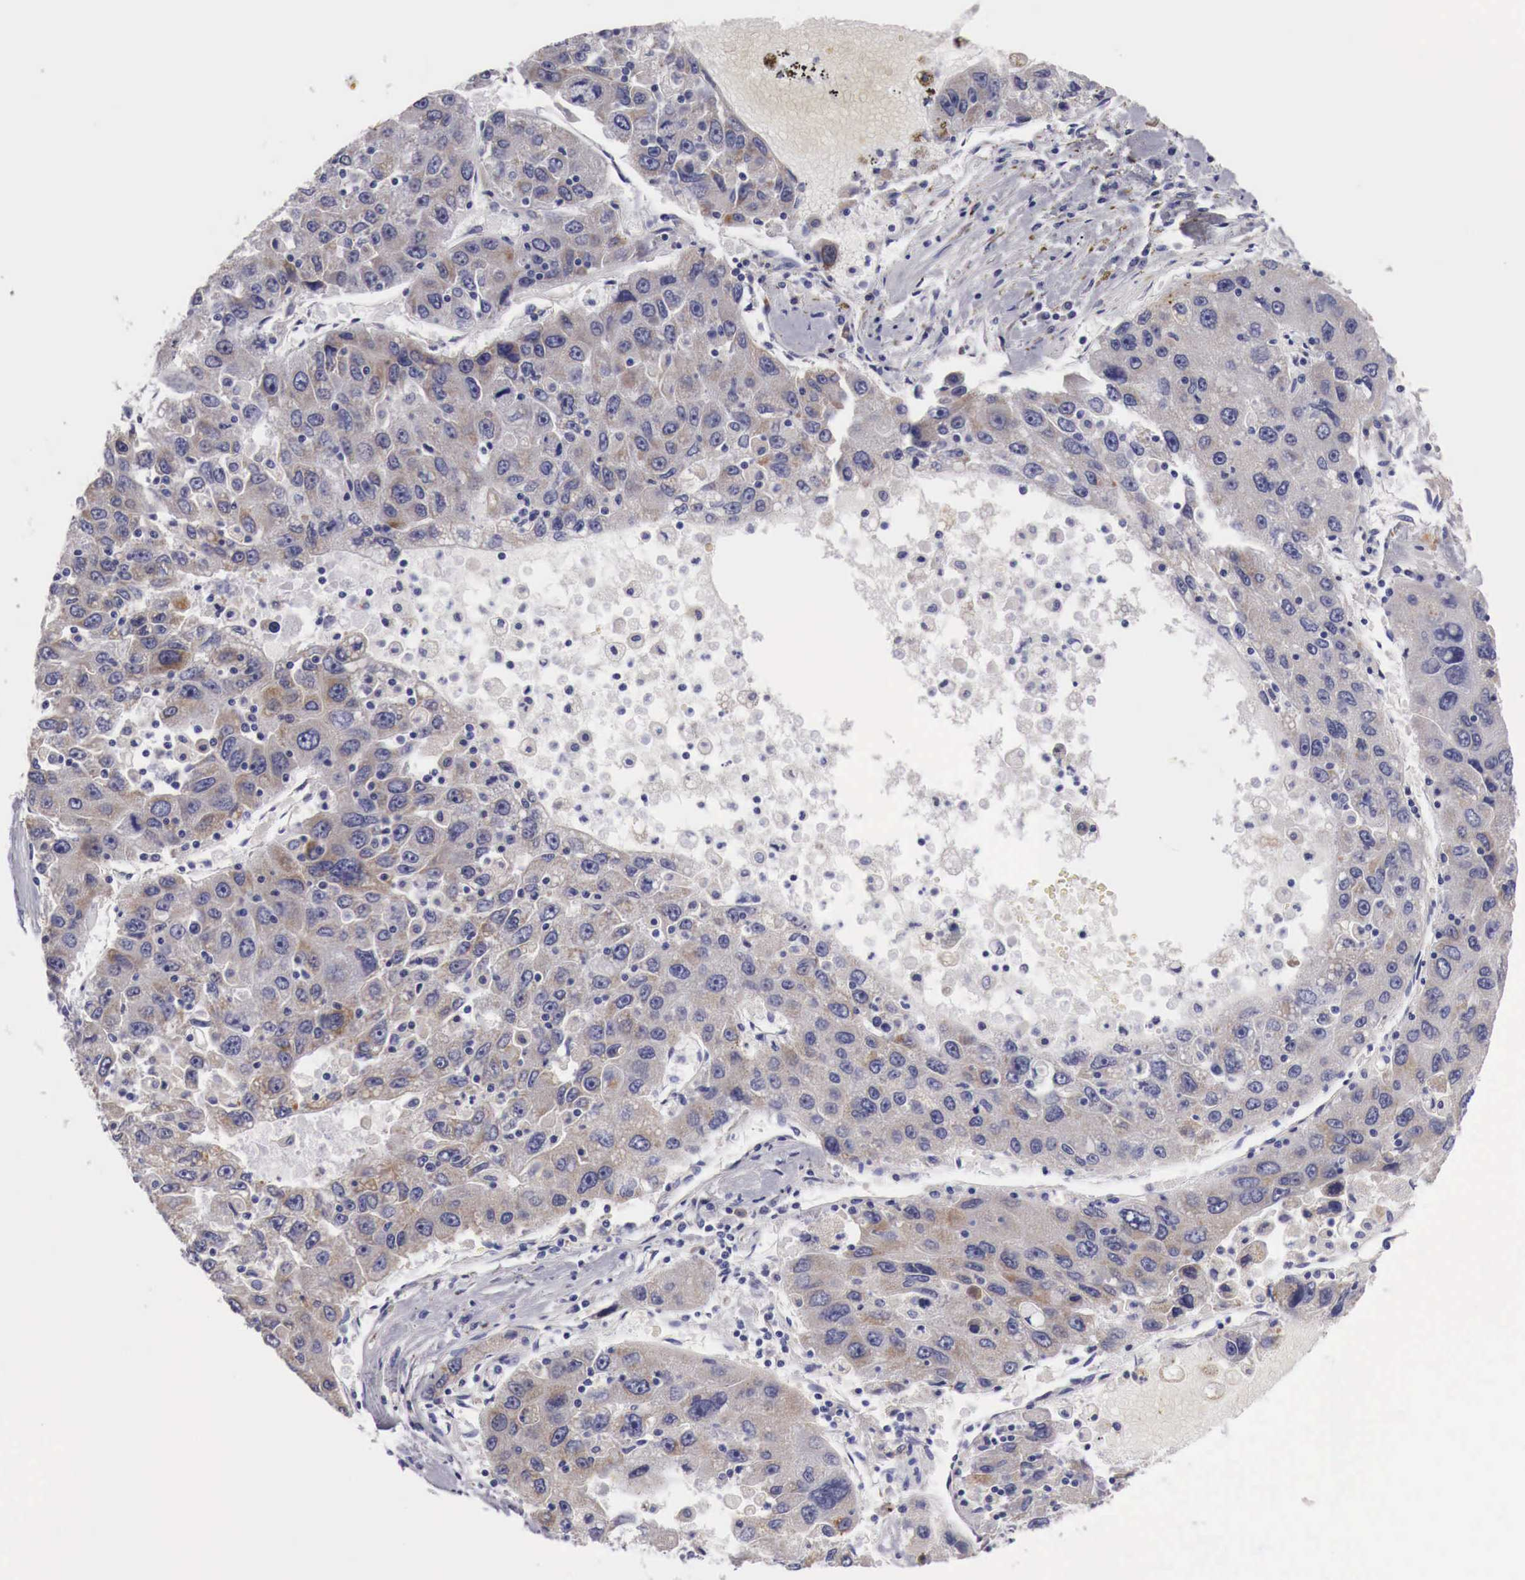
{"staining": {"intensity": "weak", "quantity": "25%-75%", "location": "cytoplasmic/membranous"}, "tissue": "liver cancer", "cell_type": "Tumor cells", "image_type": "cancer", "snomed": [{"axis": "morphology", "description": "Carcinoma, Hepatocellular, NOS"}, {"axis": "topography", "description": "Liver"}], "caption": "A micrograph of human liver cancer stained for a protein shows weak cytoplasmic/membranous brown staining in tumor cells.", "gene": "NREP", "patient": {"sex": "male", "age": 49}}